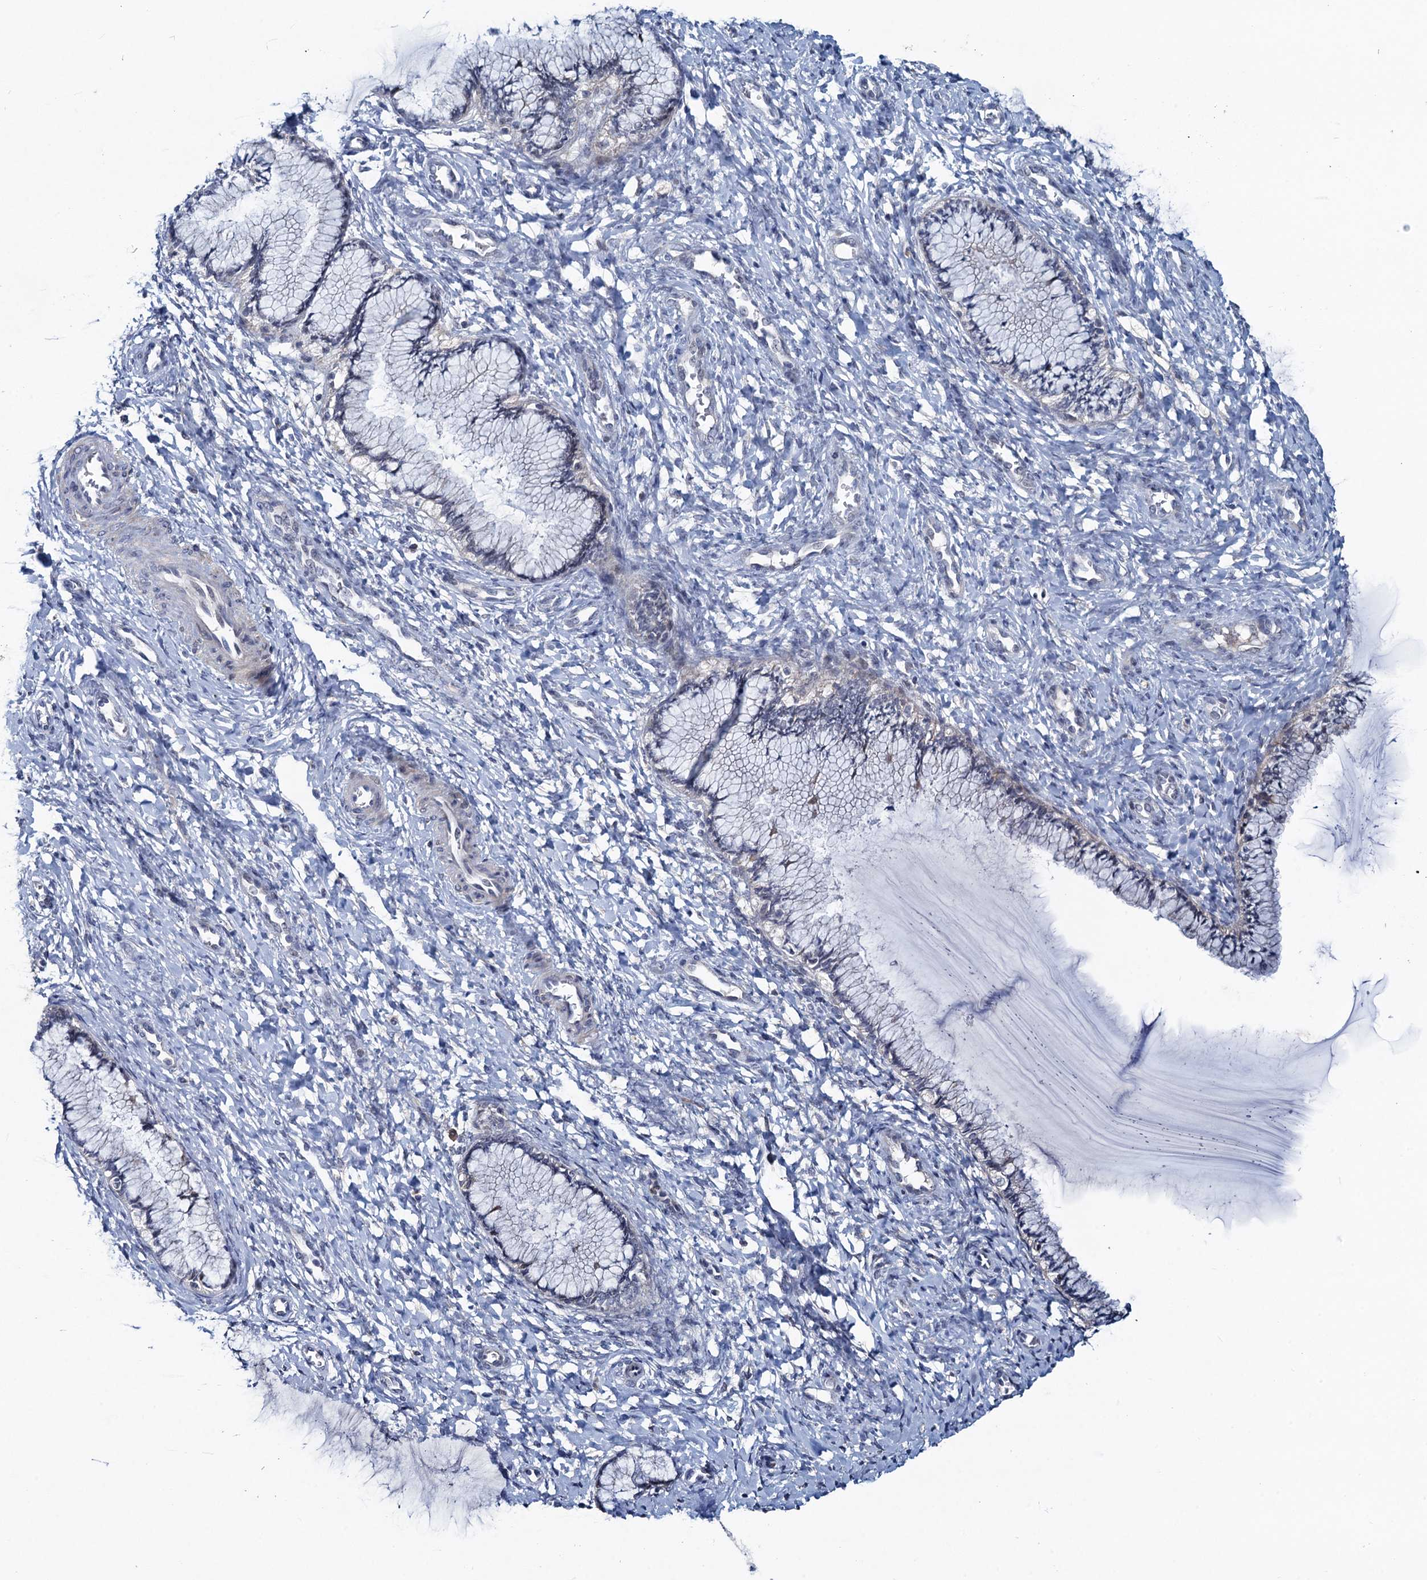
{"staining": {"intensity": "negative", "quantity": "none", "location": "none"}, "tissue": "cervix", "cell_type": "Glandular cells", "image_type": "normal", "snomed": [{"axis": "morphology", "description": "Normal tissue, NOS"}, {"axis": "morphology", "description": "Adenocarcinoma, NOS"}, {"axis": "topography", "description": "Cervix"}], "caption": "This is an immunohistochemistry histopathology image of unremarkable cervix. There is no staining in glandular cells.", "gene": "ATOSA", "patient": {"sex": "female", "age": 29}}